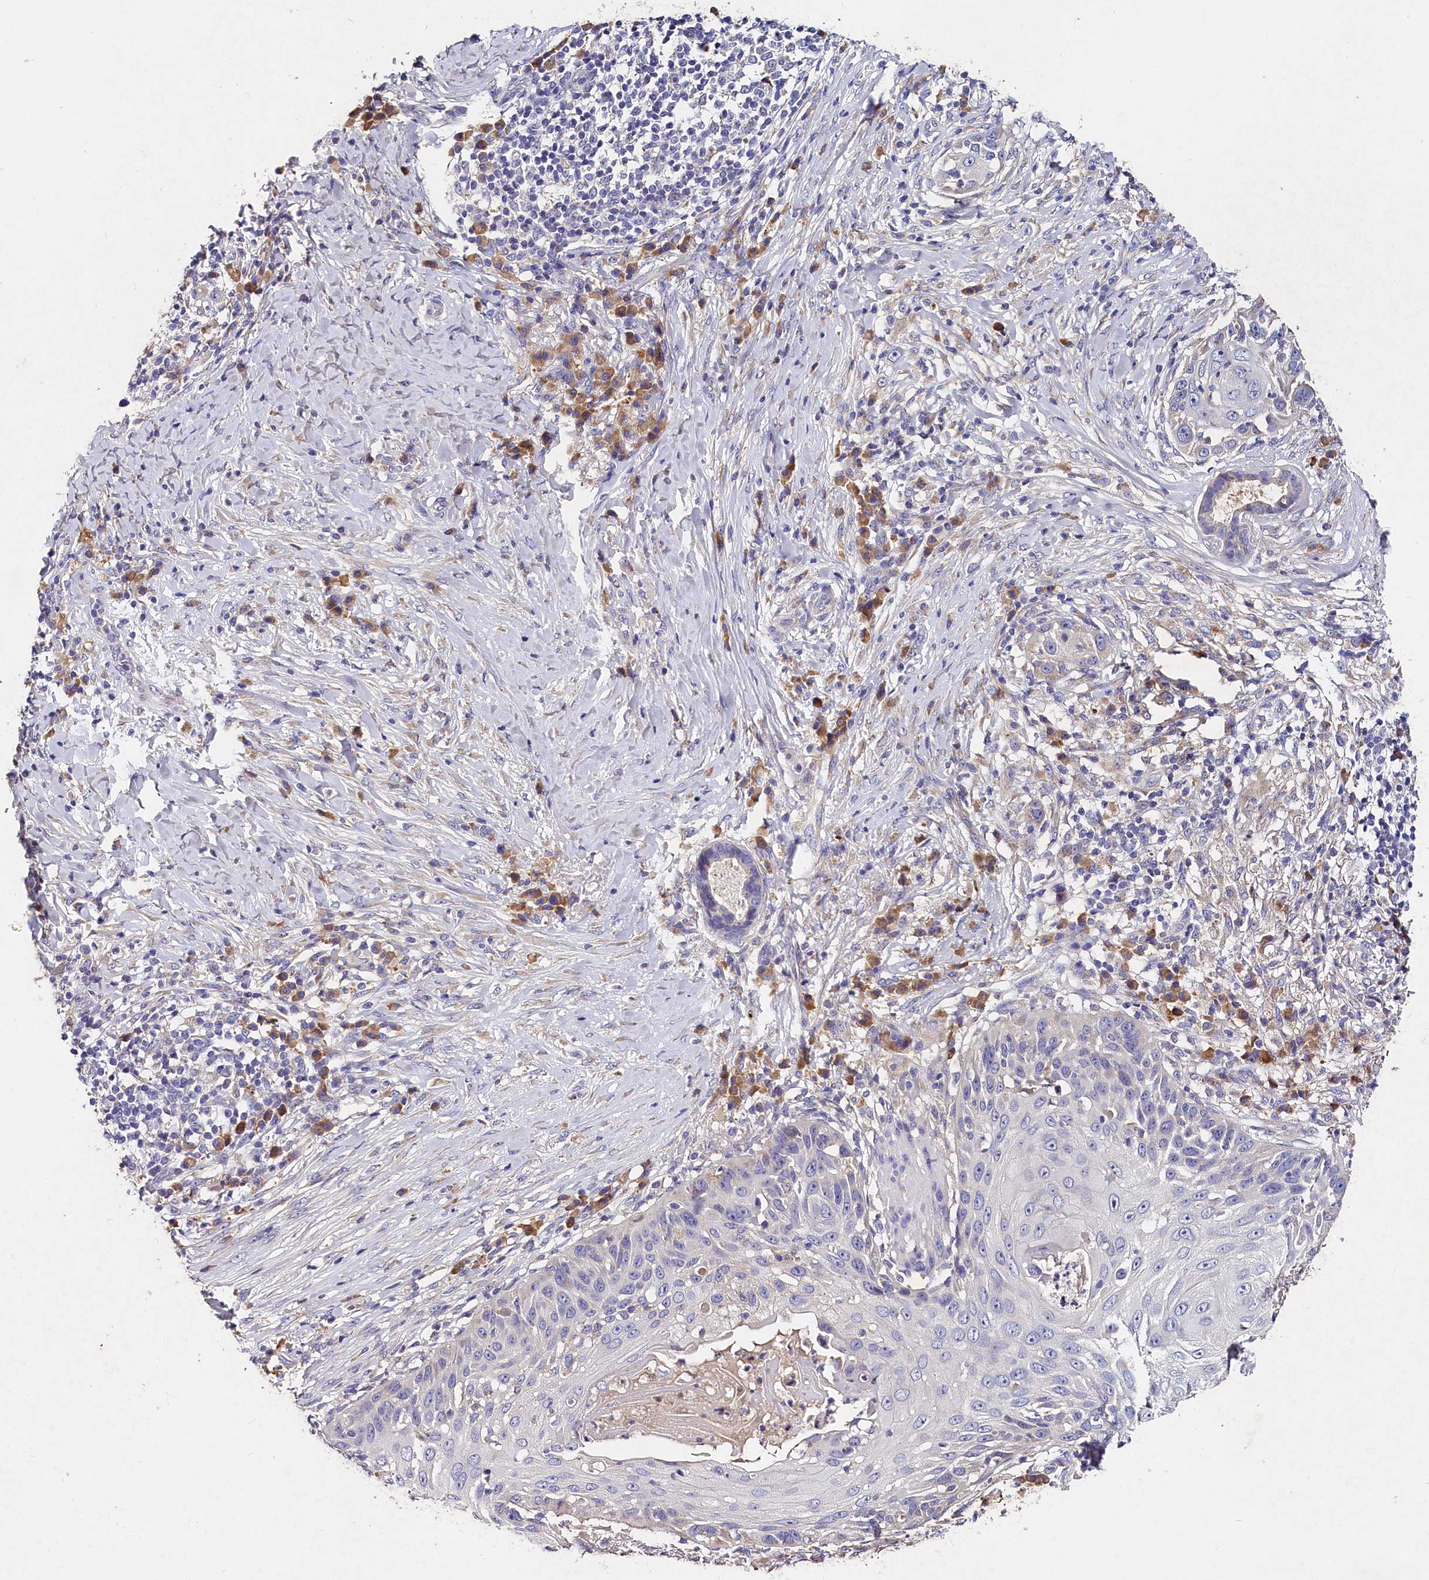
{"staining": {"intensity": "negative", "quantity": "none", "location": "none"}, "tissue": "skin cancer", "cell_type": "Tumor cells", "image_type": "cancer", "snomed": [{"axis": "morphology", "description": "Squamous cell carcinoma, NOS"}, {"axis": "topography", "description": "Skin"}], "caption": "Immunohistochemistry (IHC) histopathology image of neoplastic tissue: skin cancer (squamous cell carcinoma) stained with DAB displays no significant protein staining in tumor cells.", "gene": "ST7L", "patient": {"sex": "female", "age": 44}}